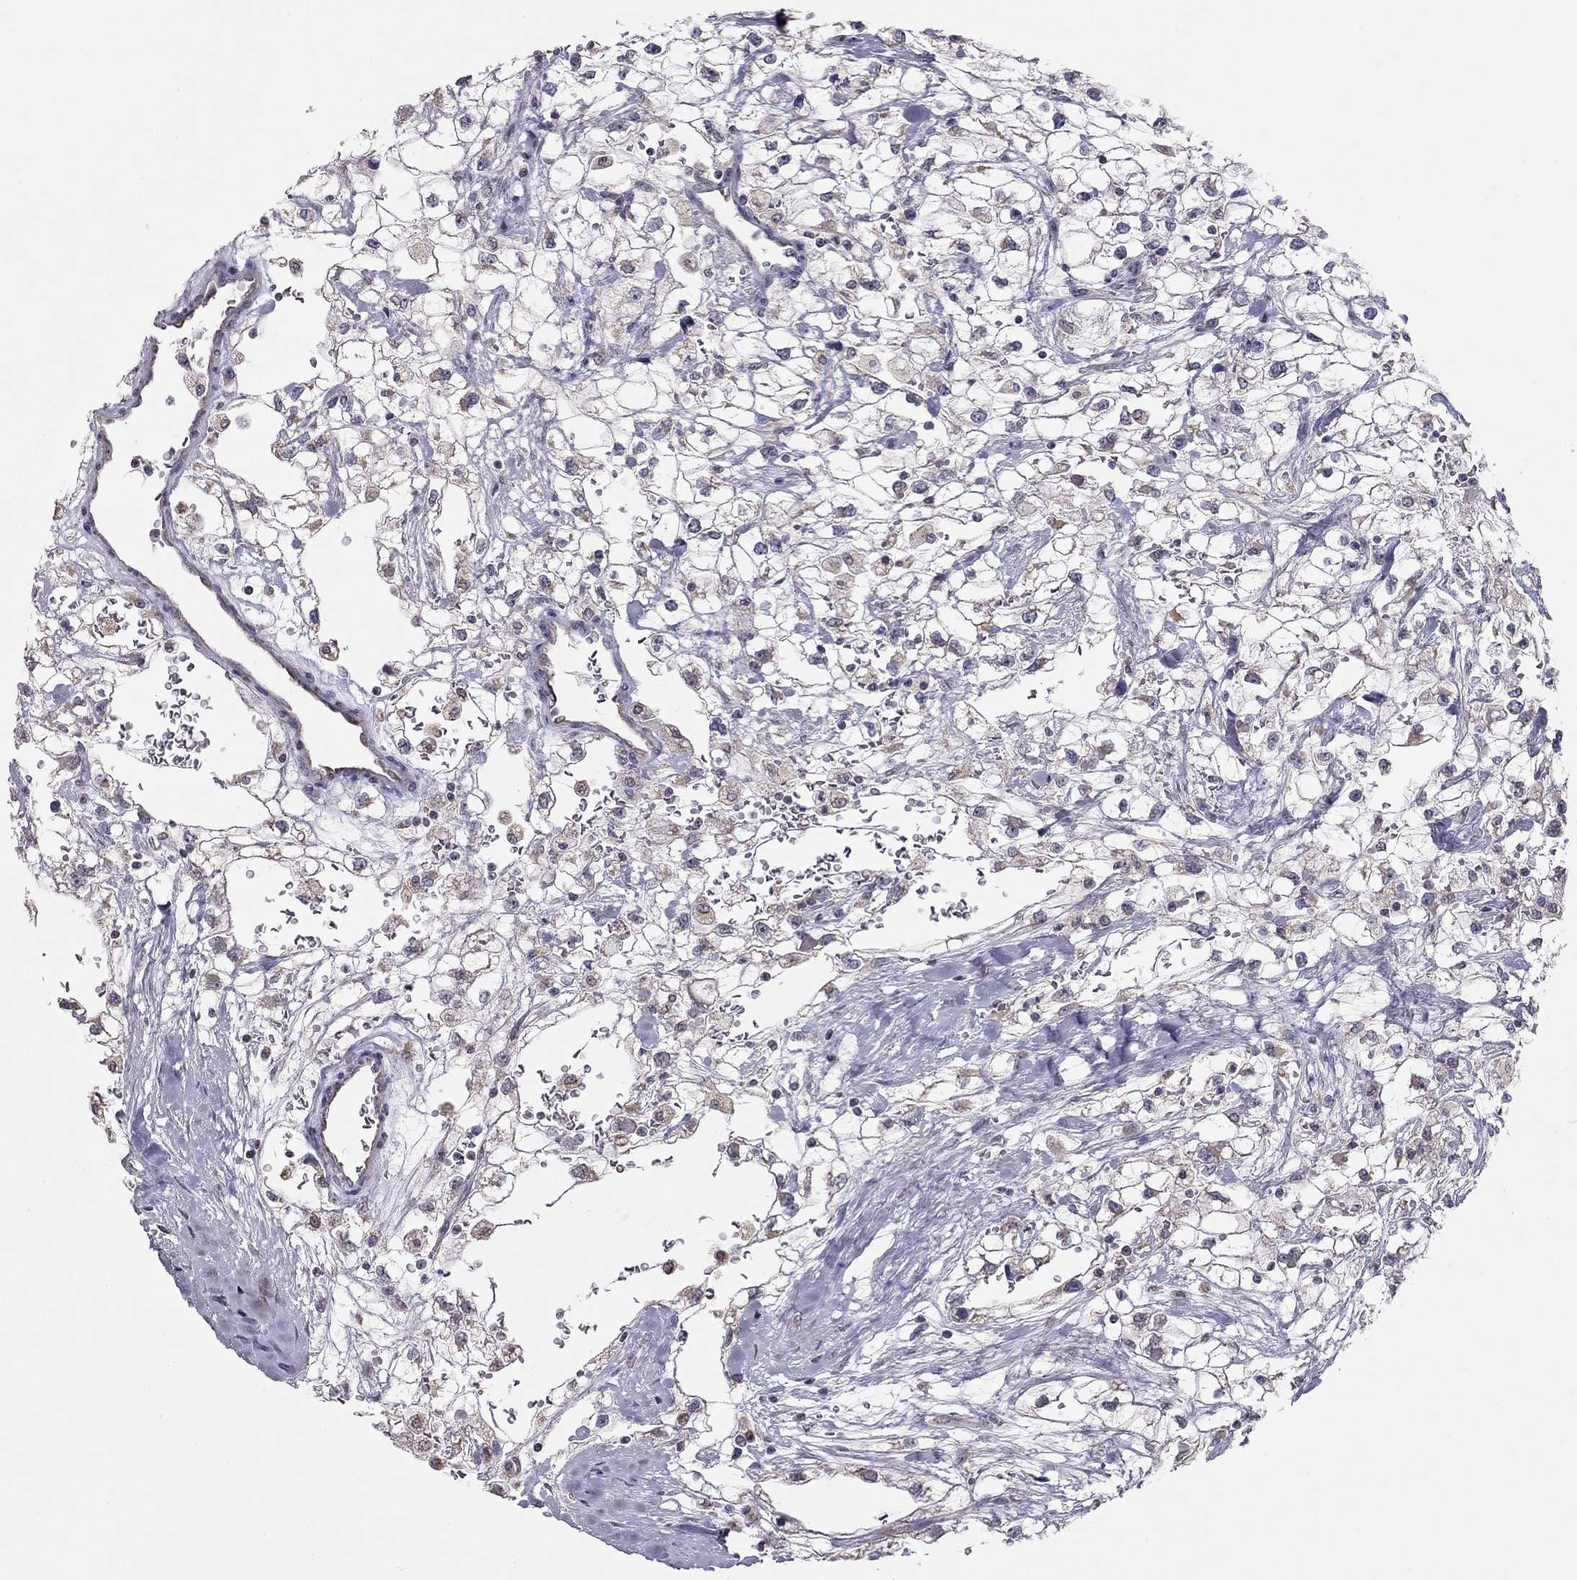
{"staining": {"intensity": "negative", "quantity": "none", "location": "none"}, "tissue": "renal cancer", "cell_type": "Tumor cells", "image_type": "cancer", "snomed": [{"axis": "morphology", "description": "Adenocarcinoma, NOS"}, {"axis": "topography", "description": "Kidney"}], "caption": "High power microscopy micrograph of an immunohistochemistry image of renal adenocarcinoma, revealing no significant expression in tumor cells.", "gene": "LRIT3", "patient": {"sex": "male", "age": 59}}